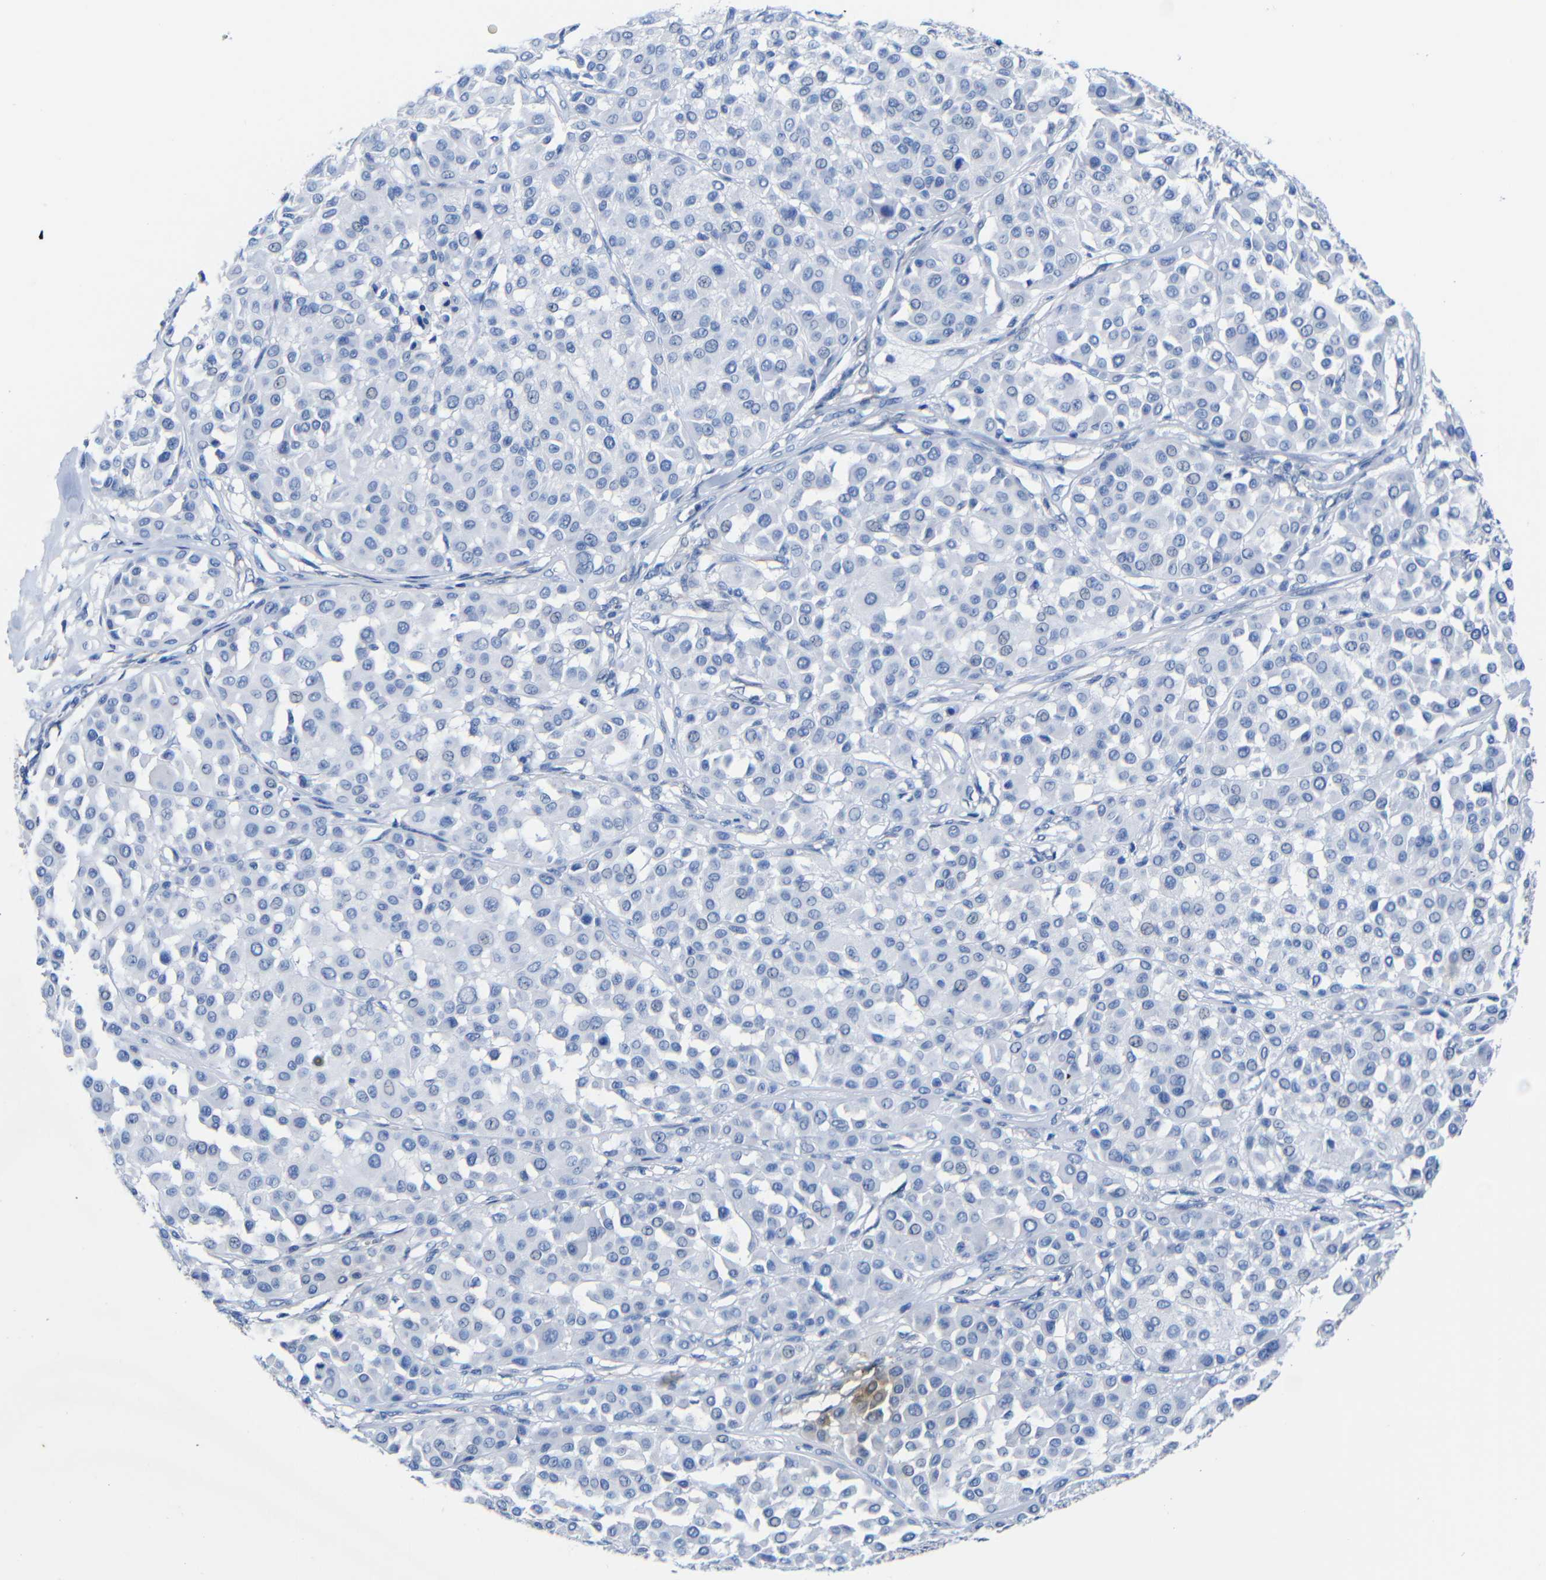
{"staining": {"intensity": "negative", "quantity": "none", "location": "none"}, "tissue": "melanoma", "cell_type": "Tumor cells", "image_type": "cancer", "snomed": [{"axis": "morphology", "description": "Malignant melanoma, Metastatic site"}, {"axis": "topography", "description": "Soft tissue"}], "caption": "IHC micrograph of melanoma stained for a protein (brown), which reveals no expression in tumor cells.", "gene": "CGNL1", "patient": {"sex": "male", "age": 41}}